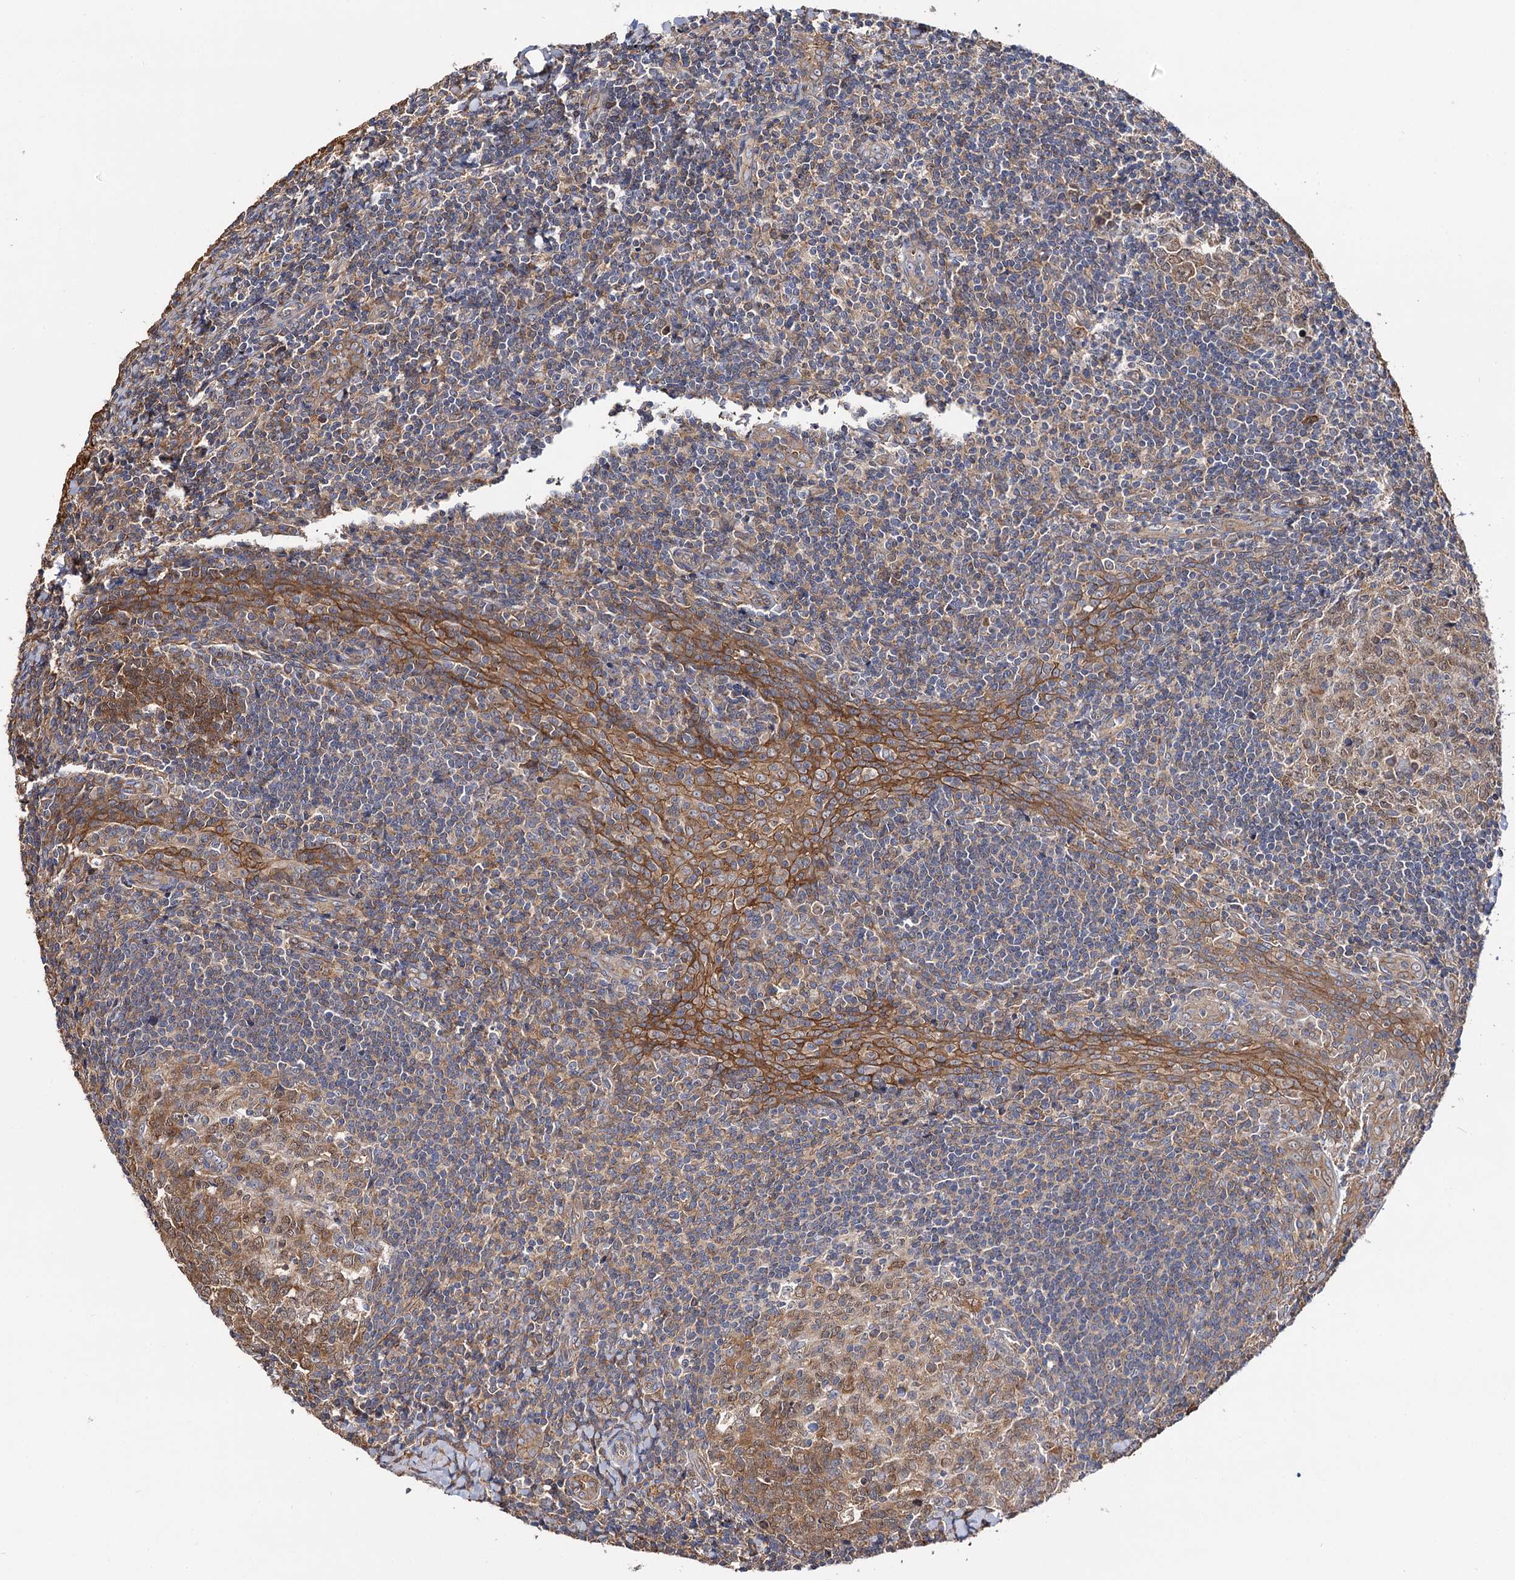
{"staining": {"intensity": "moderate", "quantity": ">75%", "location": "cytoplasmic/membranous"}, "tissue": "tonsil", "cell_type": "Germinal center cells", "image_type": "normal", "snomed": [{"axis": "morphology", "description": "Normal tissue, NOS"}, {"axis": "topography", "description": "Tonsil"}], "caption": "Moderate cytoplasmic/membranous expression is appreciated in approximately >75% of germinal center cells in normal tonsil.", "gene": "IDI1", "patient": {"sex": "male", "age": 27}}